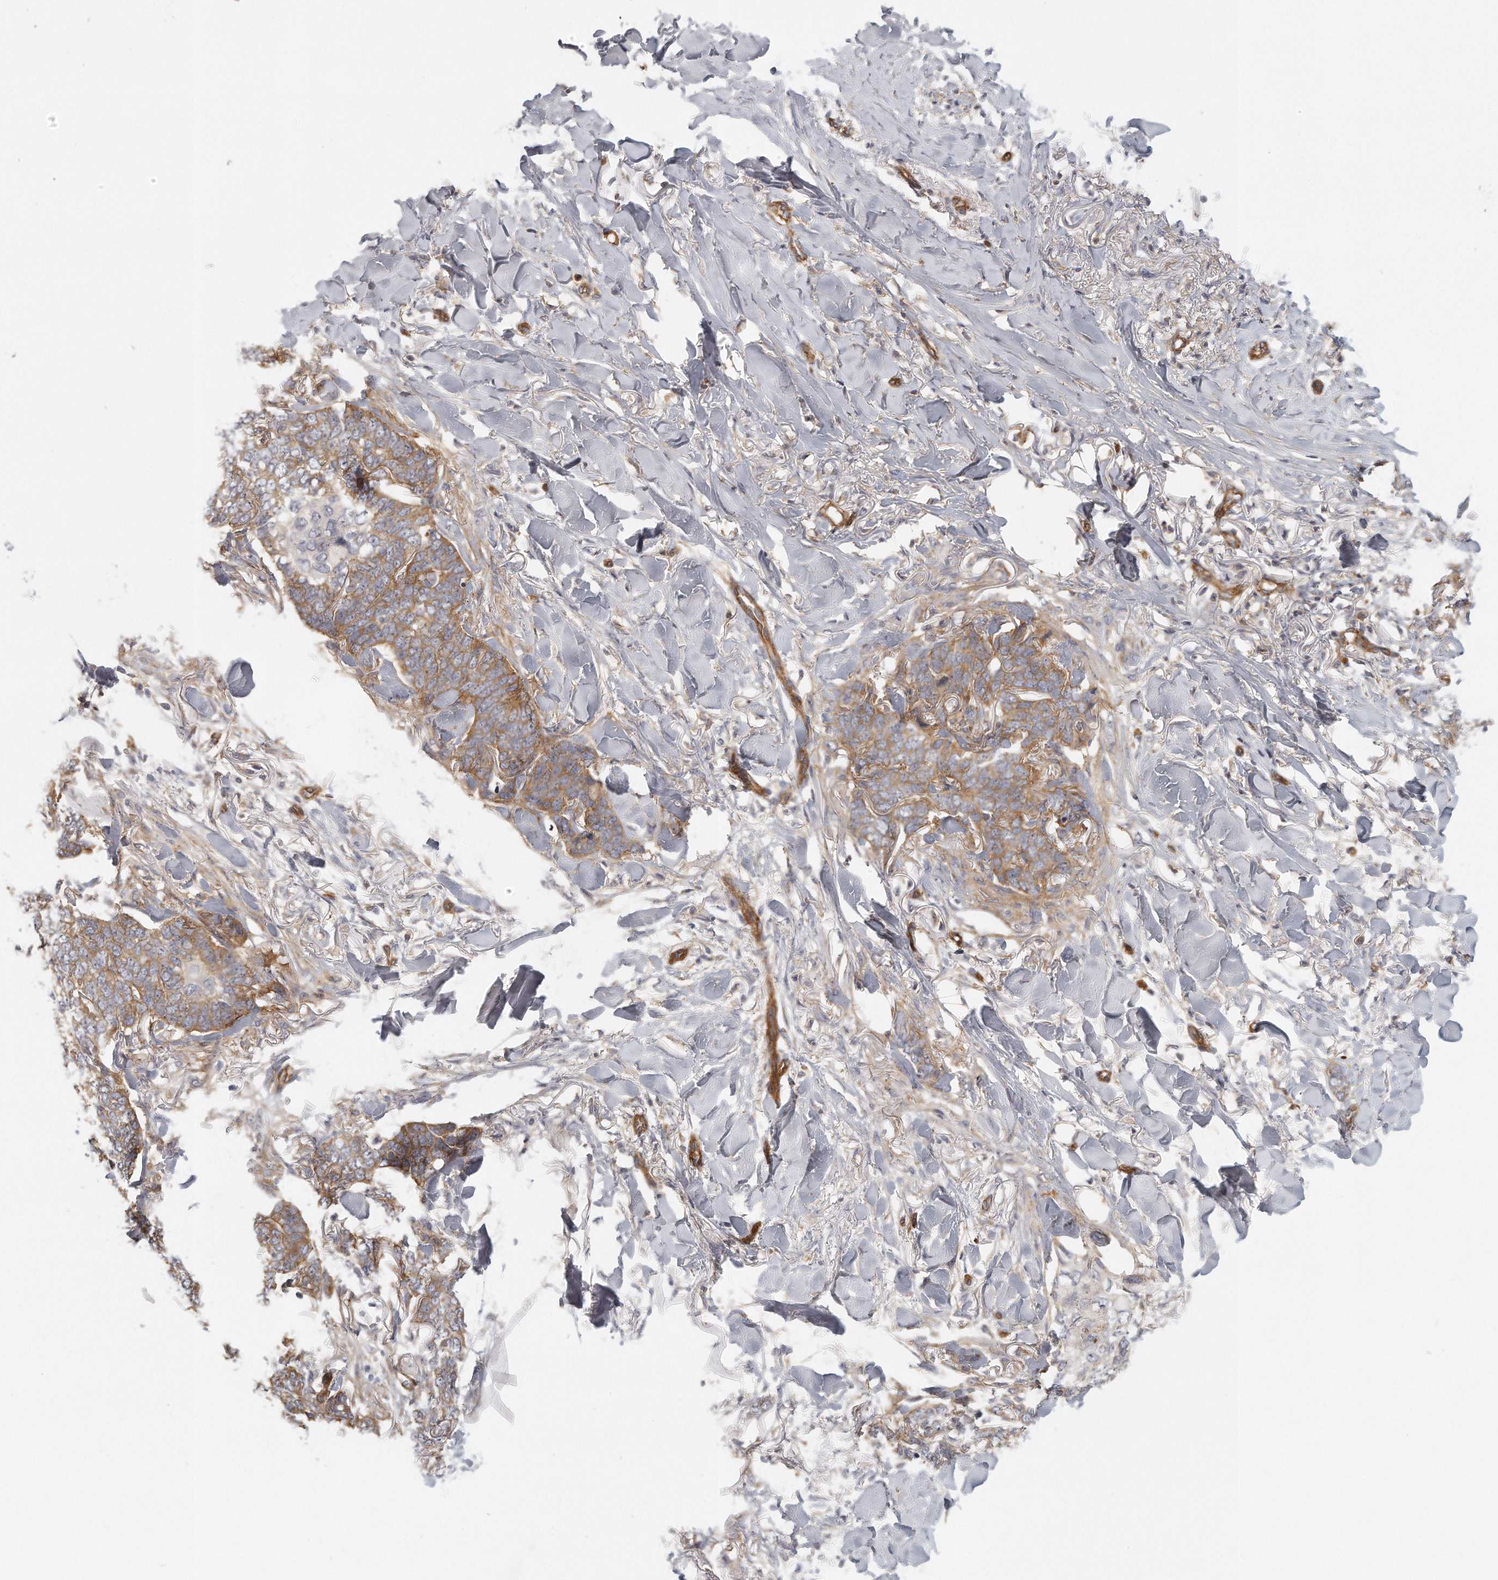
{"staining": {"intensity": "moderate", "quantity": ">75%", "location": "cytoplasmic/membranous"}, "tissue": "skin cancer", "cell_type": "Tumor cells", "image_type": "cancer", "snomed": [{"axis": "morphology", "description": "Normal tissue, NOS"}, {"axis": "morphology", "description": "Basal cell carcinoma"}, {"axis": "topography", "description": "Skin"}], "caption": "Human basal cell carcinoma (skin) stained with a protein marker demonstrates moderate staining in tumor cells.", "gene": "MTERF4", "patient": {"sex": "male", "age": 77}}